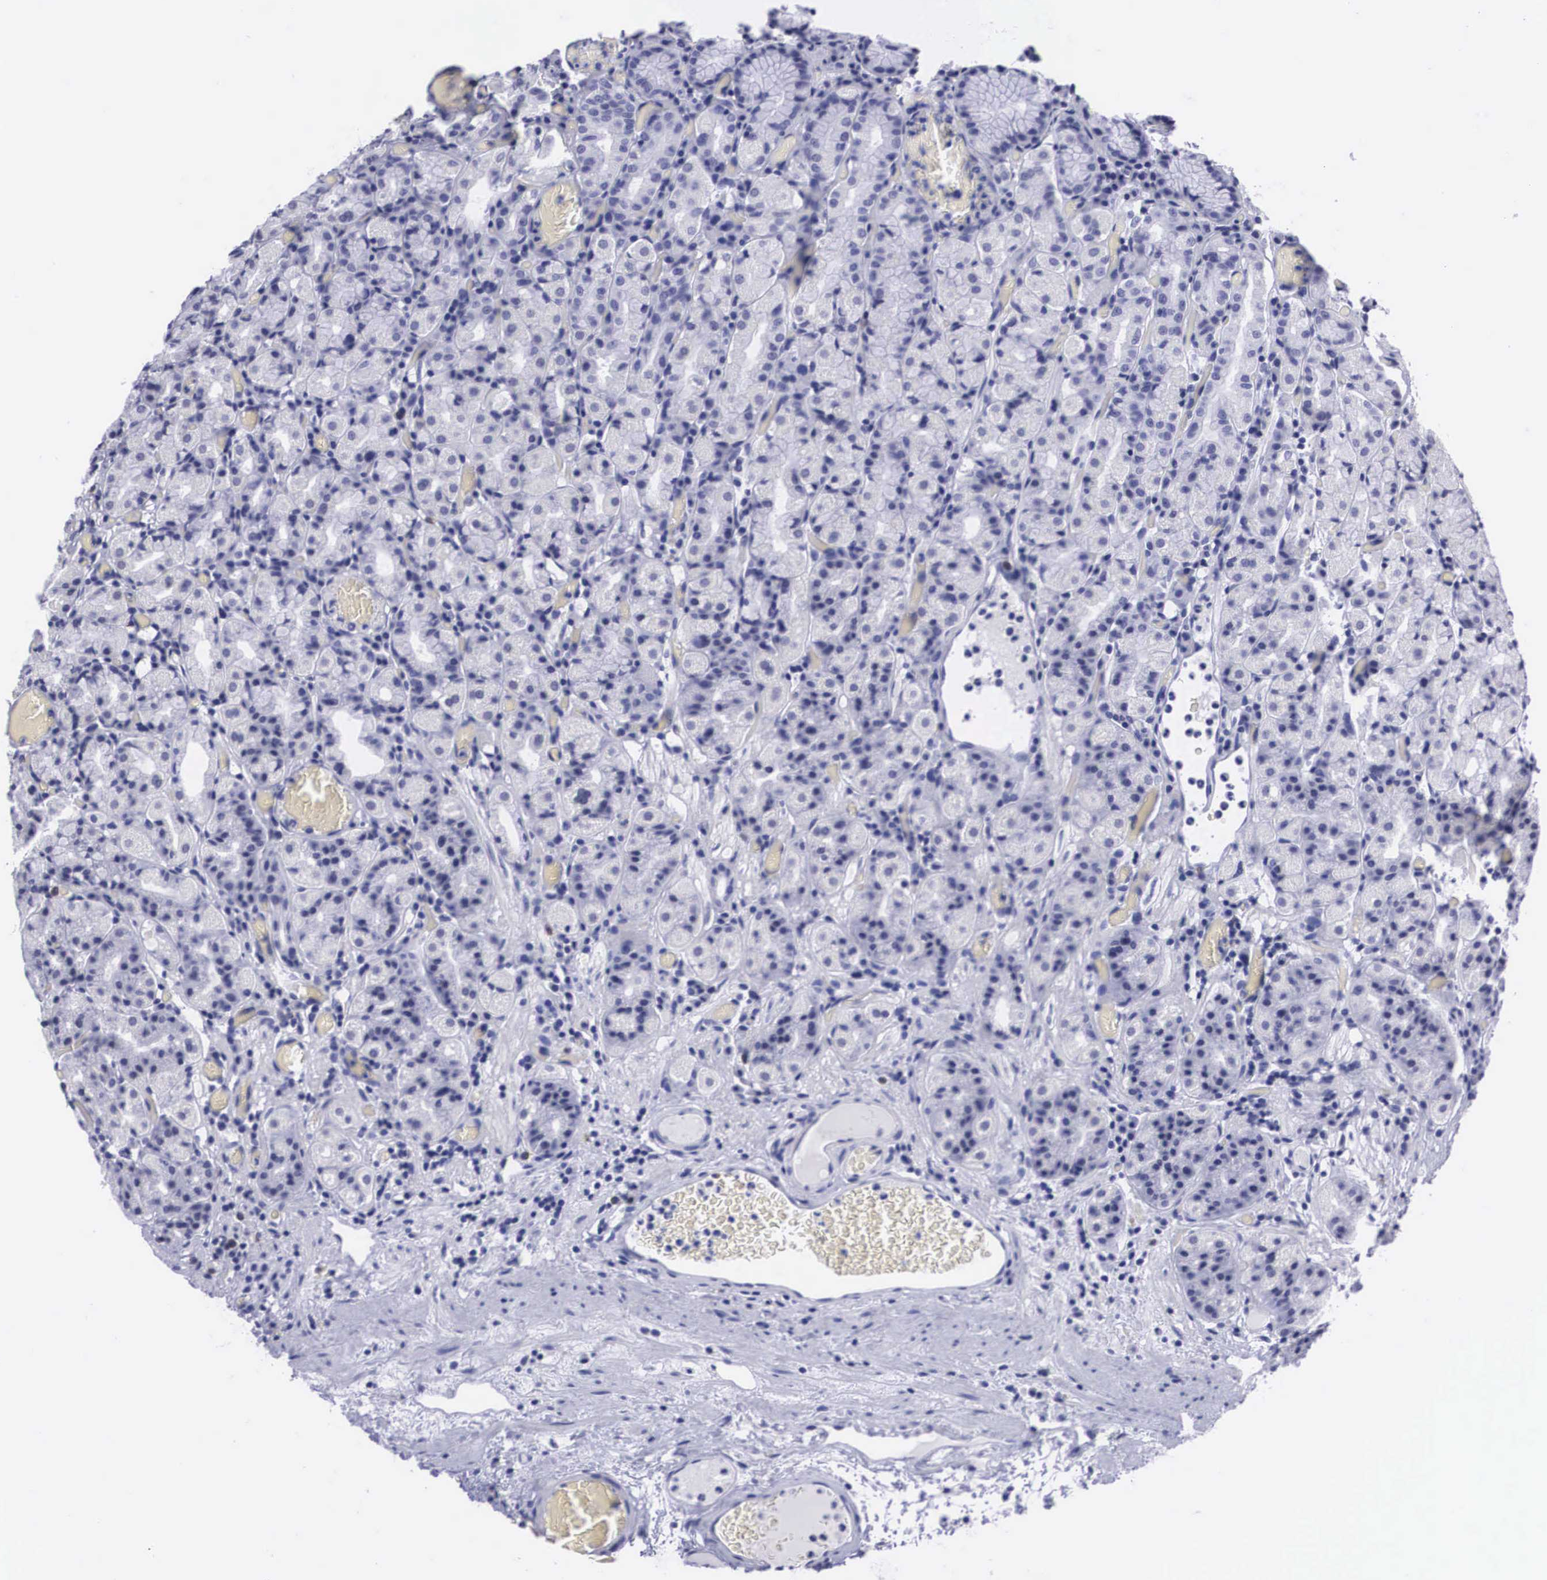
{"staining": {"intensity": "negative", "quantity": "none", "location": "none"}, "tissue": "stomach", "cell_type": "Glandular cells", "image_type": "normal", "snomed": [{"axis": "morphology", "description": "Normal tissue, NOS"}, {"axis": "topography", "description": "Stomach, lower"}], "caption": "Immunohistochemistry (IHC) photomicrograph of normal stomach stained for a protein (brown), which exhibits no expression in glandular cells. The staining is performed using DAB brown chromogen with nuclei counter-stained in using hematoxylin.", "gene": "C22orf31", "patient": {"sex": "male", "age": 58}}